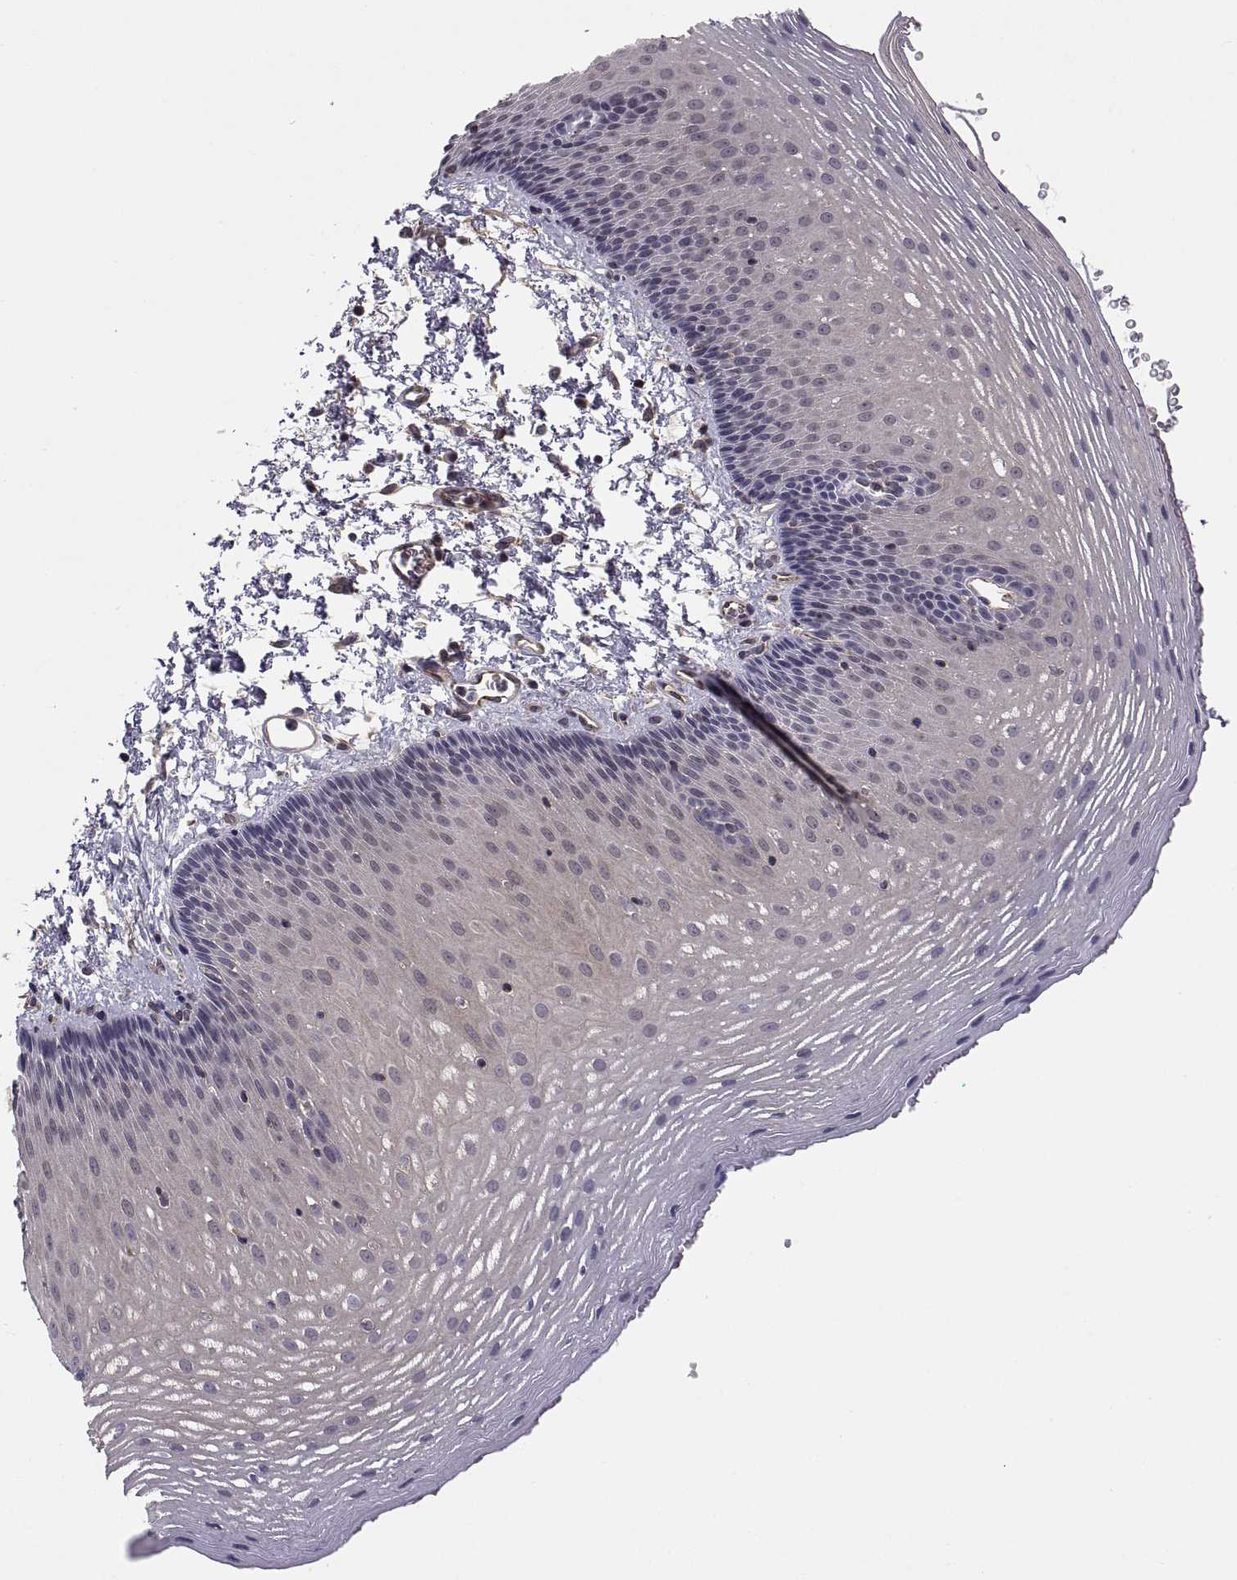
{"staining": {"intensity": "moderate", "quantity": "<25%", "location": "cytoplasmic/membranous"}, "tissue": "esophagus", "cell_type": "Squamous epithelial cells", "image_type": "normal", "snomed": [{"axis": "morphology", "description": "Normal tissue, NOS"}, {"axis": "topography", "description": "Esophagus"}], "caption": "Moderate cytoplasmic/membranous staining for a protein is appreciated in approximately <25% of squamous epithelial cells of unremarkable esophagus using immunohistochemistry (IHC).", "gene": "ABL2", "patient": {"sex": "male", "age": 76}}